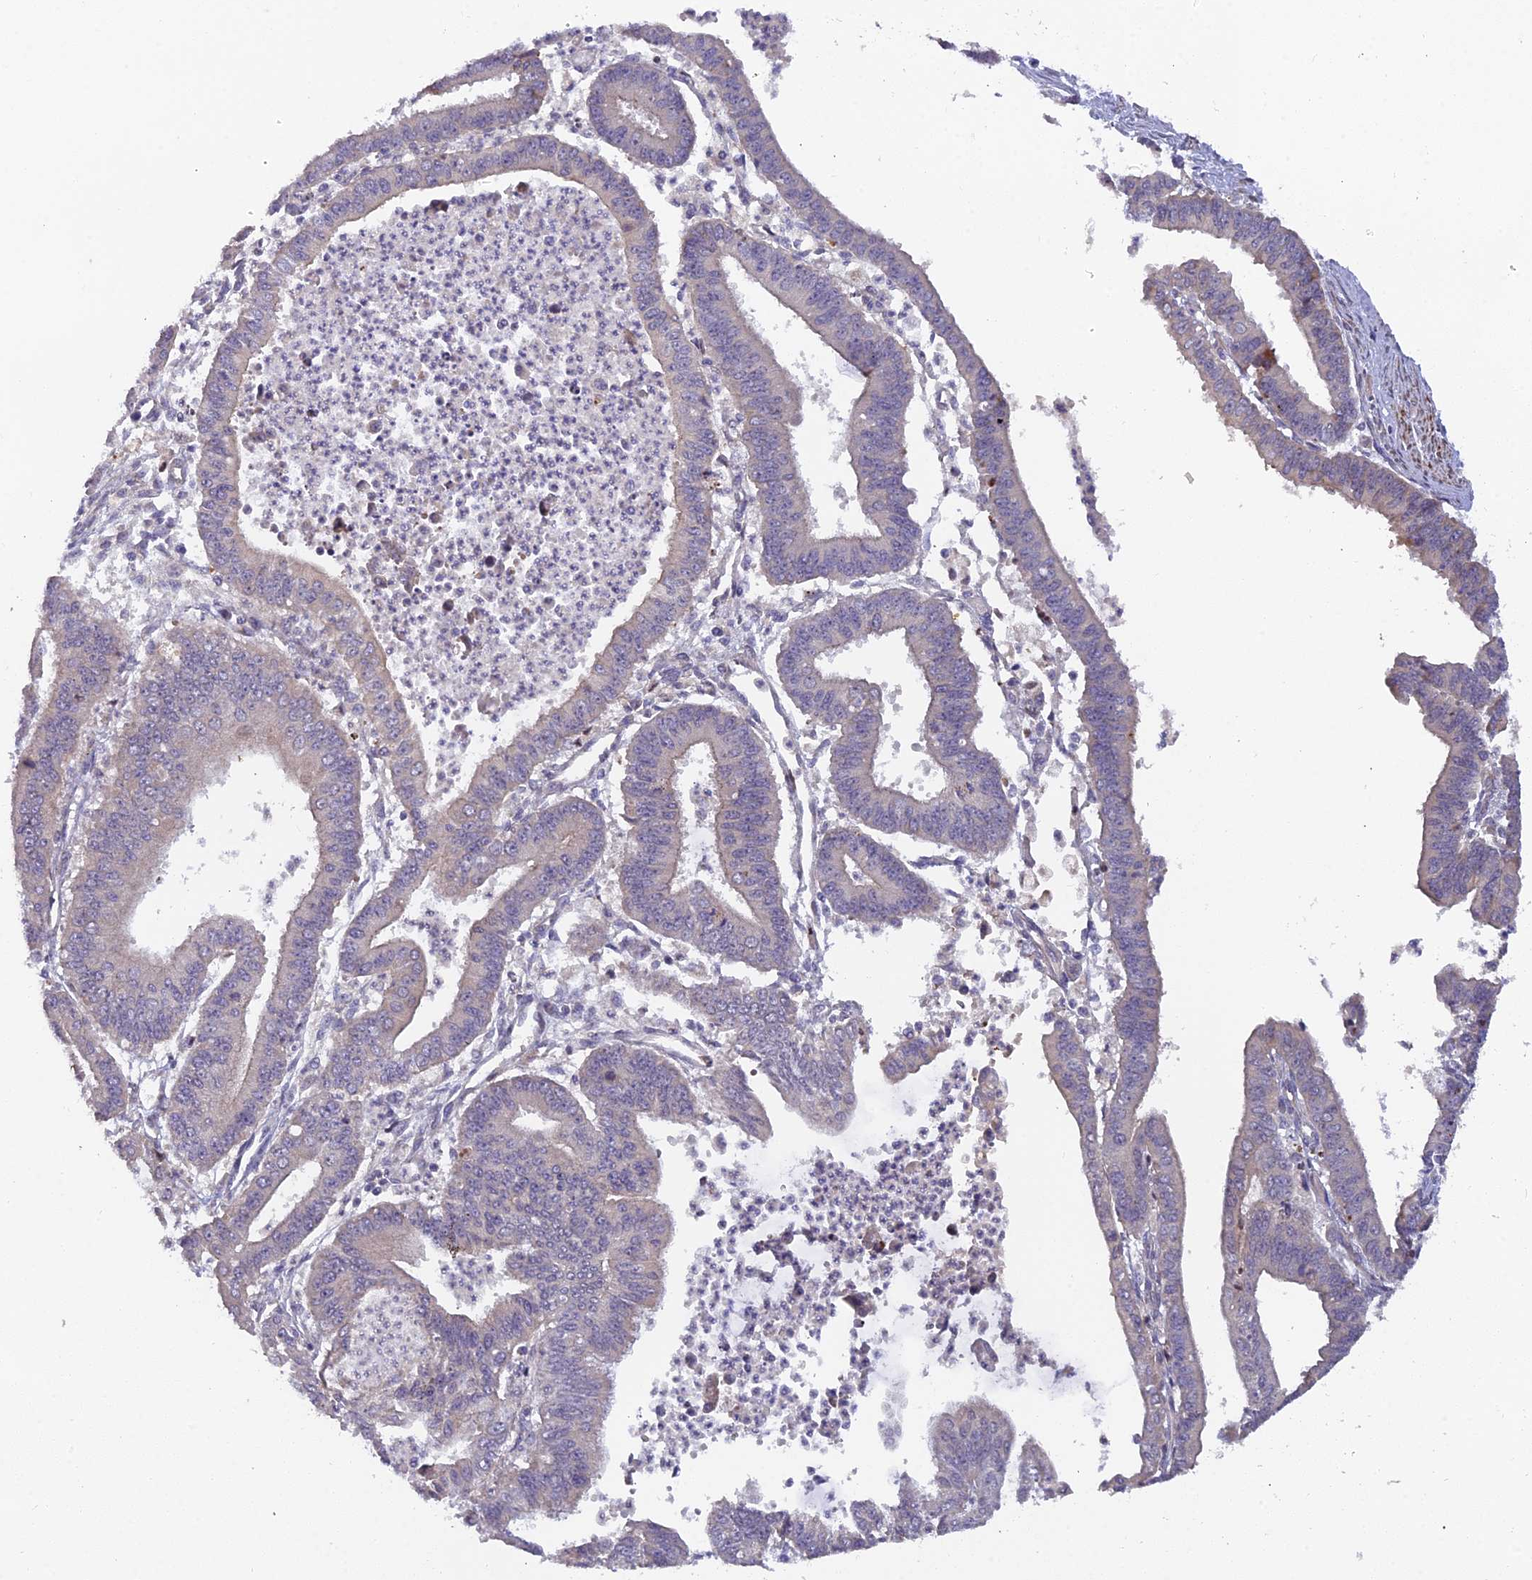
{"staining": {"intensity": "negative", "quantity": "none", "location": "none"}, "tissue": "endometrial cancer", "cell_type": "Tumor cells", "image_type": "cancer", "snomed": [{"axis": "morphology", "description": "Adenocarcinoma, NOS"}, {"axis": "topography", "description": "Endometrium"}], "caption": "The immunohistochemistry (IHC) image has no significant expression in tumor cells of adenocarcinoma (endometrial) tissue.", "gene": "RAB28", "patient": {"sex": "female", "age": 73}}